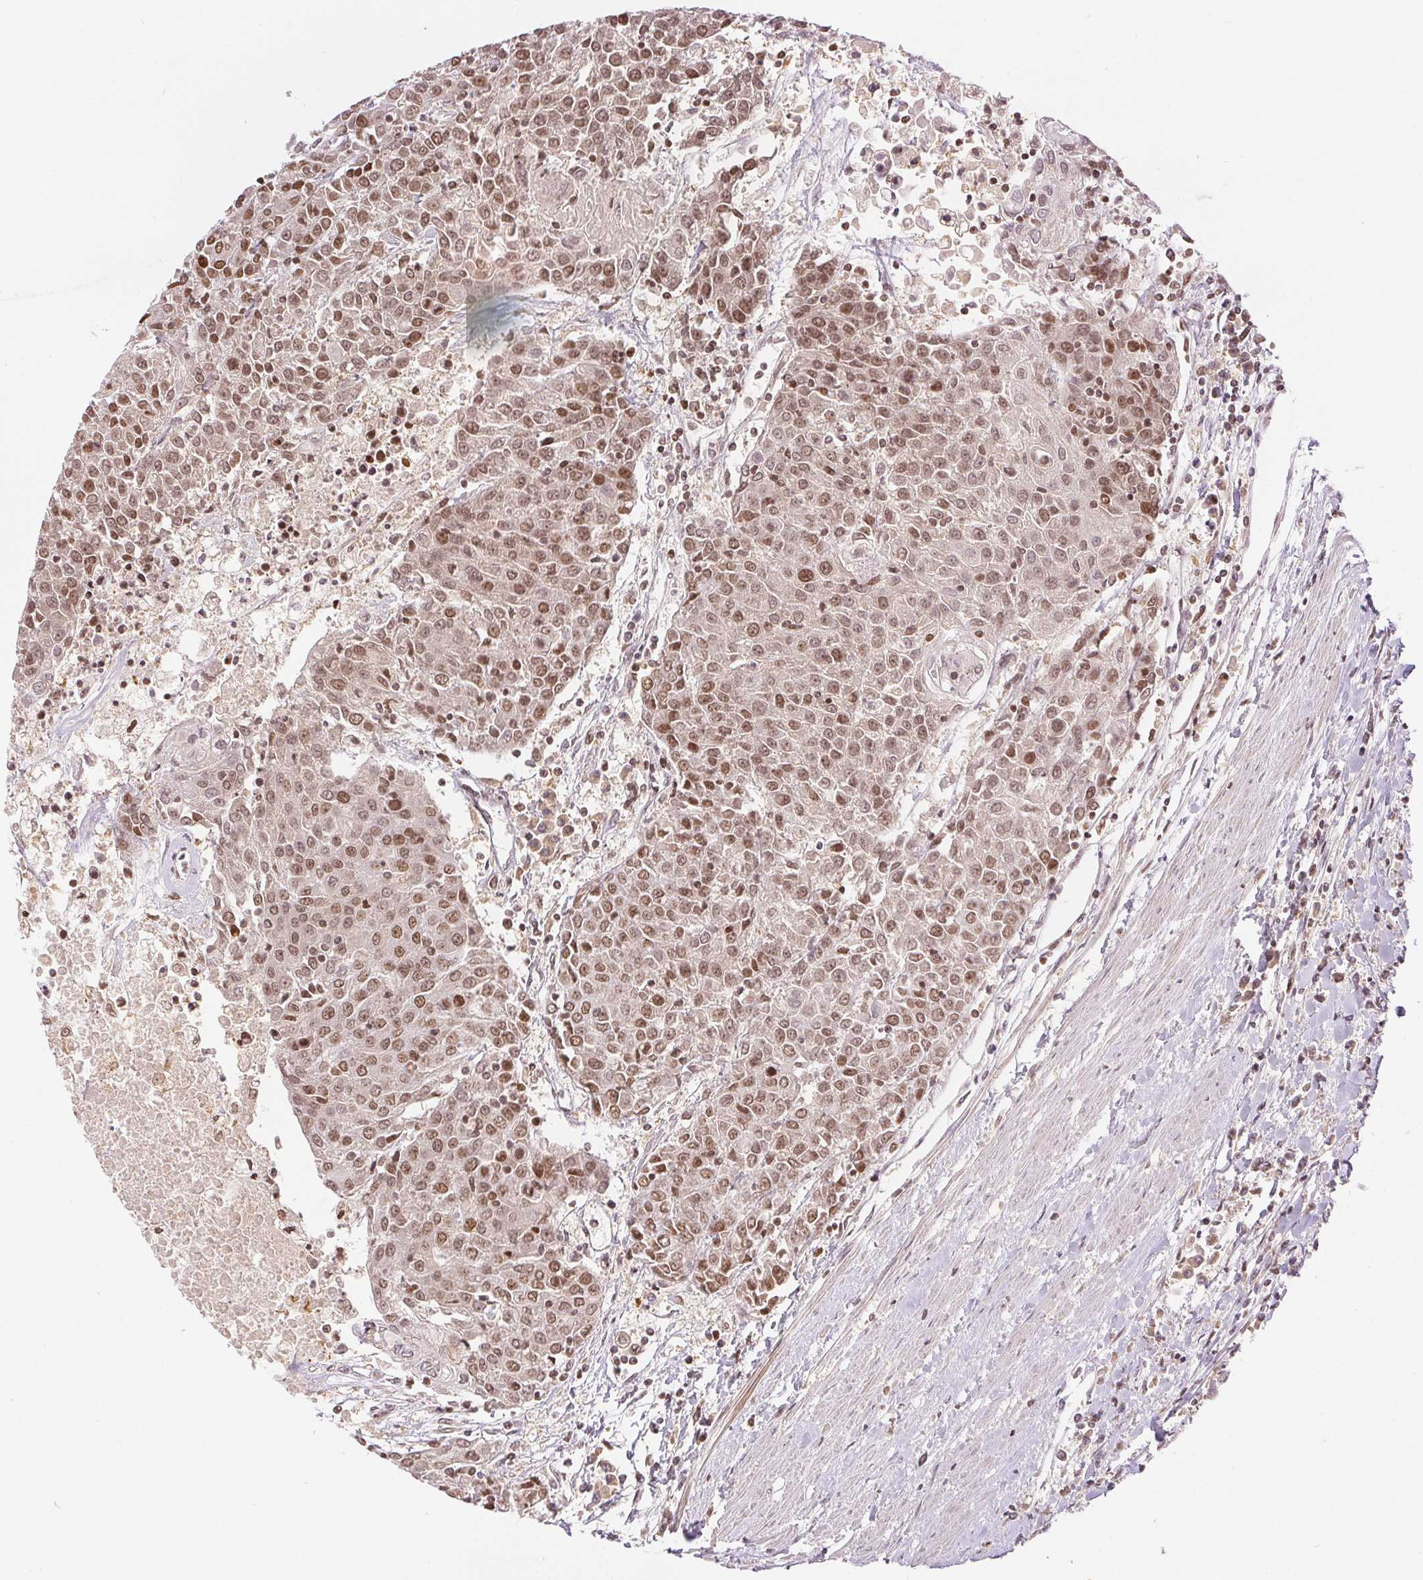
{"staining": {"intensity": "moderate", "quantity": ">75%", "location": "nuclear"}, "tissue": "urothelial cancer", "cell_type": "Tumor cells", "image_type": "cancer", "snomed": [{"axis": "morphology", "description": "Urothelial carcinoma, High grade"}, {"axis": "topography", "description": "Urinary bladder"}], "caption": "The immunohistochemical stain highlights moderate nuclear positivity in tumor cells of urothelial cancer tissue. The staining is performed using DAB brown chromogen to label protein expression. The nuclei are counter-stained blue using hematoxylin.", "gene": "DEK", "patient": {"sex": "female", "age": 85}}